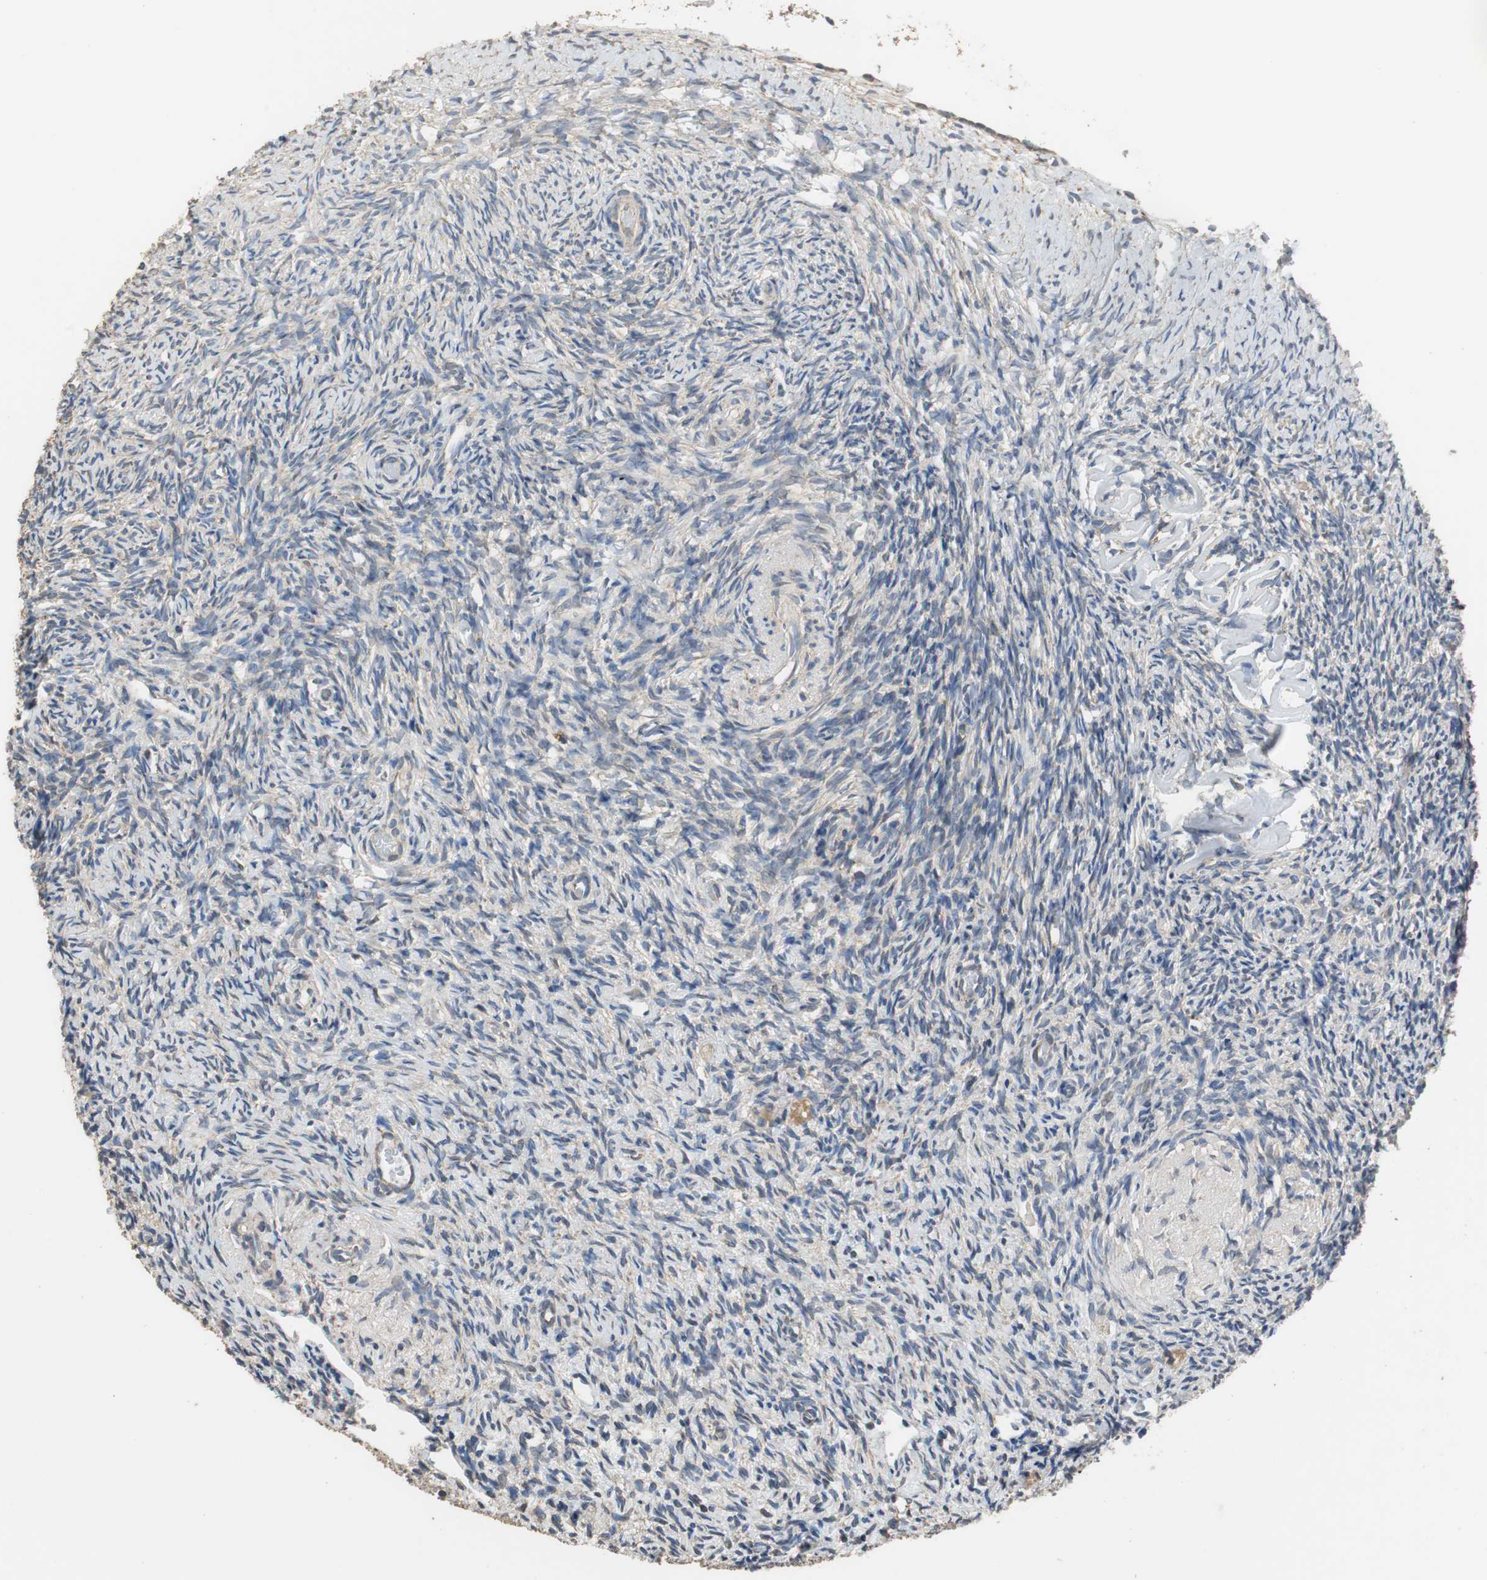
{"staining": {"intensity": "weak", "quantity": "<25%", "location": "cytoplasmic/membranous"}, "tissue": "ovary", "cell_type": "Ovarian stroma cells", "image_type": "normal", "snomed": [{"axis": "morphology", "description": "Normal tissue, NOS"}, {"axis": "topography", "description": "Ovary"}], "caption": "This image is of normal ovary stained with immunohistochemistry (IHC) to label a protein in brown with the nuclei are counter-stained blue. There is no positivity in ovarian stroma cells.", "gene": "HMGCL", "patient": {"sex": "female", "age": 60}}